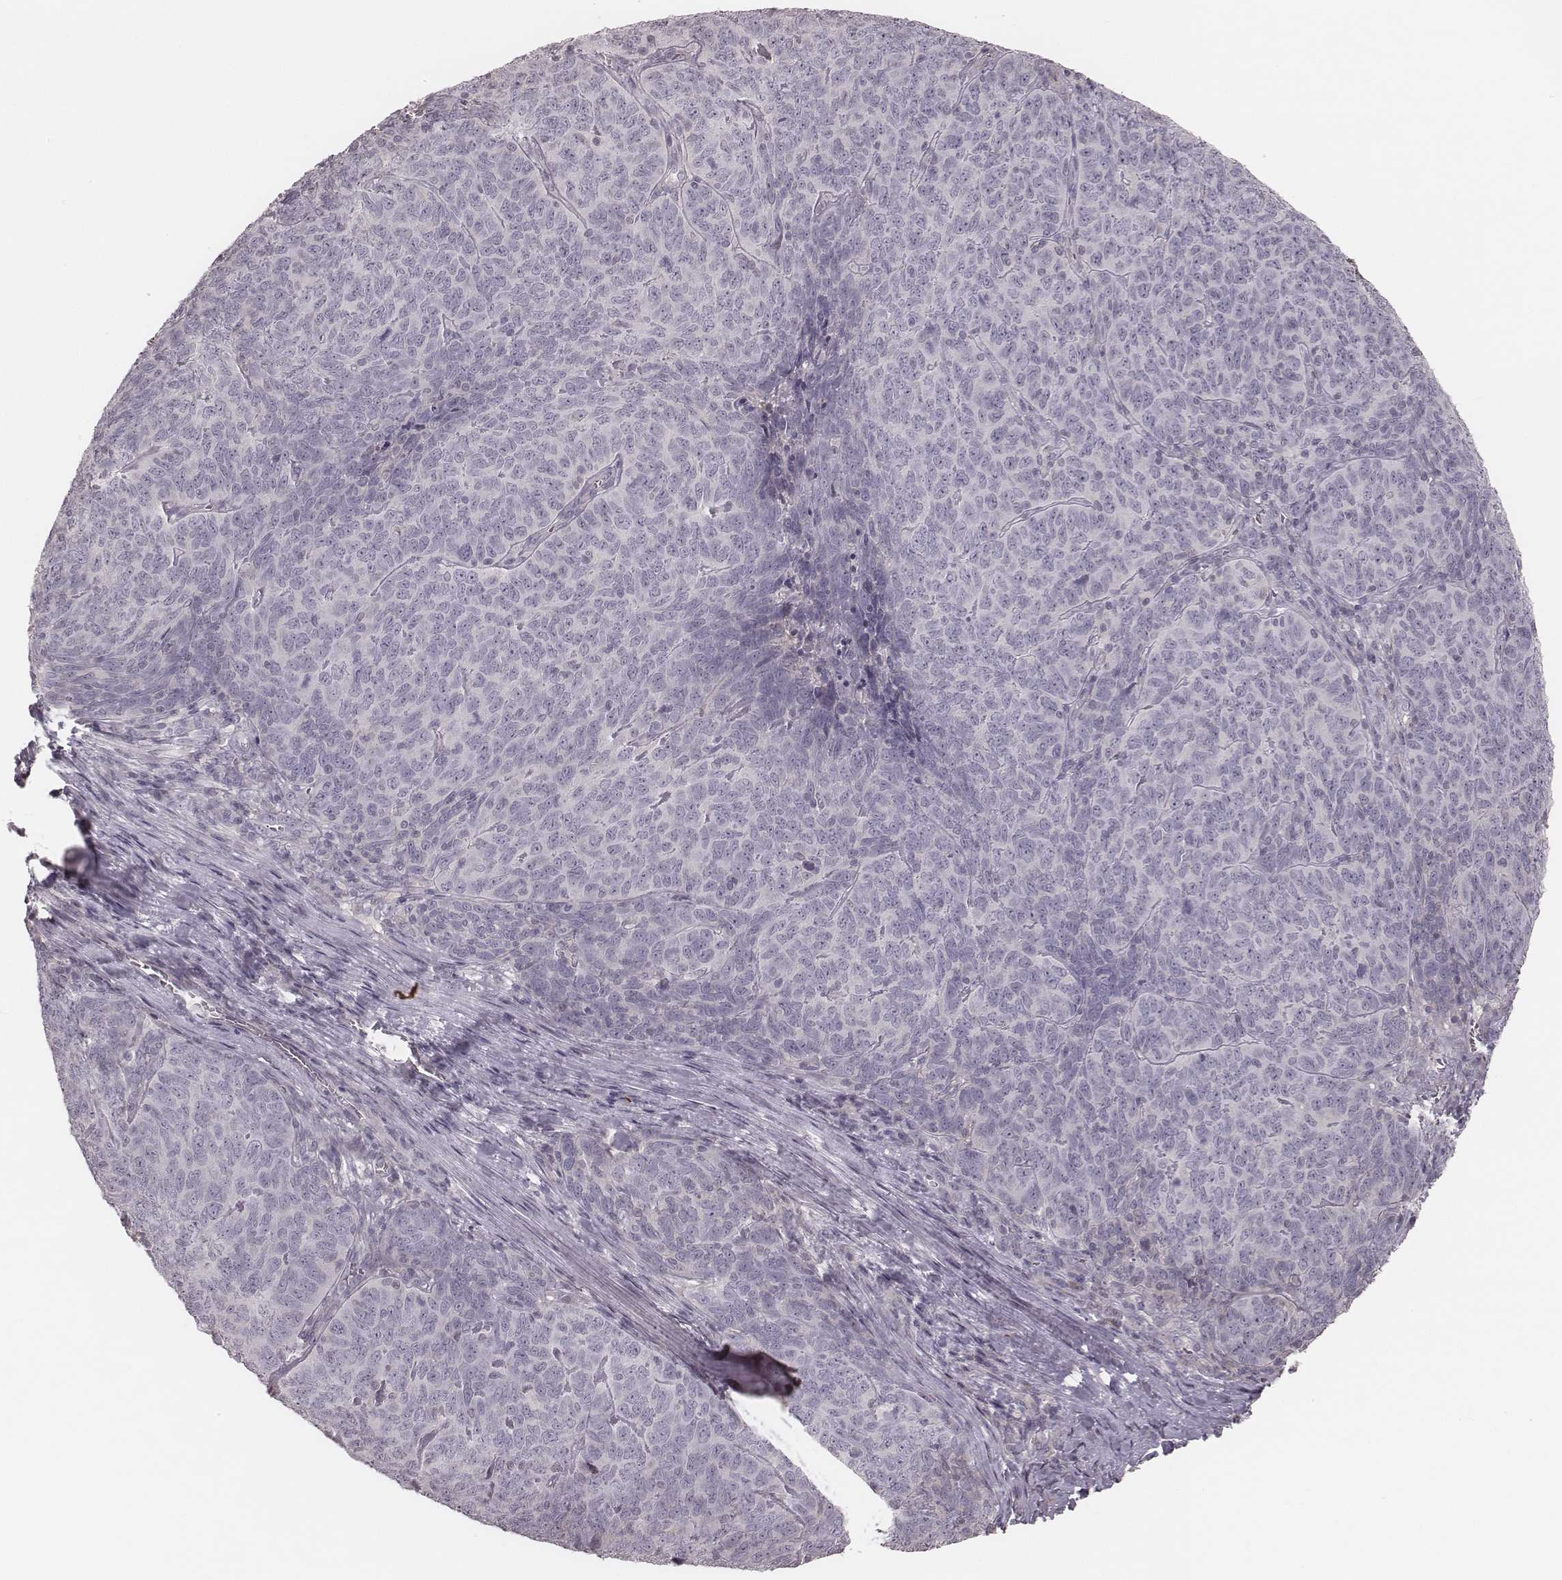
{"staining": {"intensity": "negative", "quantity": "none", "location": "none"}, "tissue": "skin cancer", "cell_type": "Tumor cells", "image_type": "cancer", "snomed": [{"axis": "morphology", "description": "Squamous cell carcinoma, NOS"}, {"axis": "topography", "description": "Skin"}, {"axis": "topography", "description": "Anal"}], "caption": "Tumor cells are negative for protein expression in human skin cancer (squamous cell carcinoma).", "gene": "S100Z", "patient": {"sex": "female", "age": 51}}